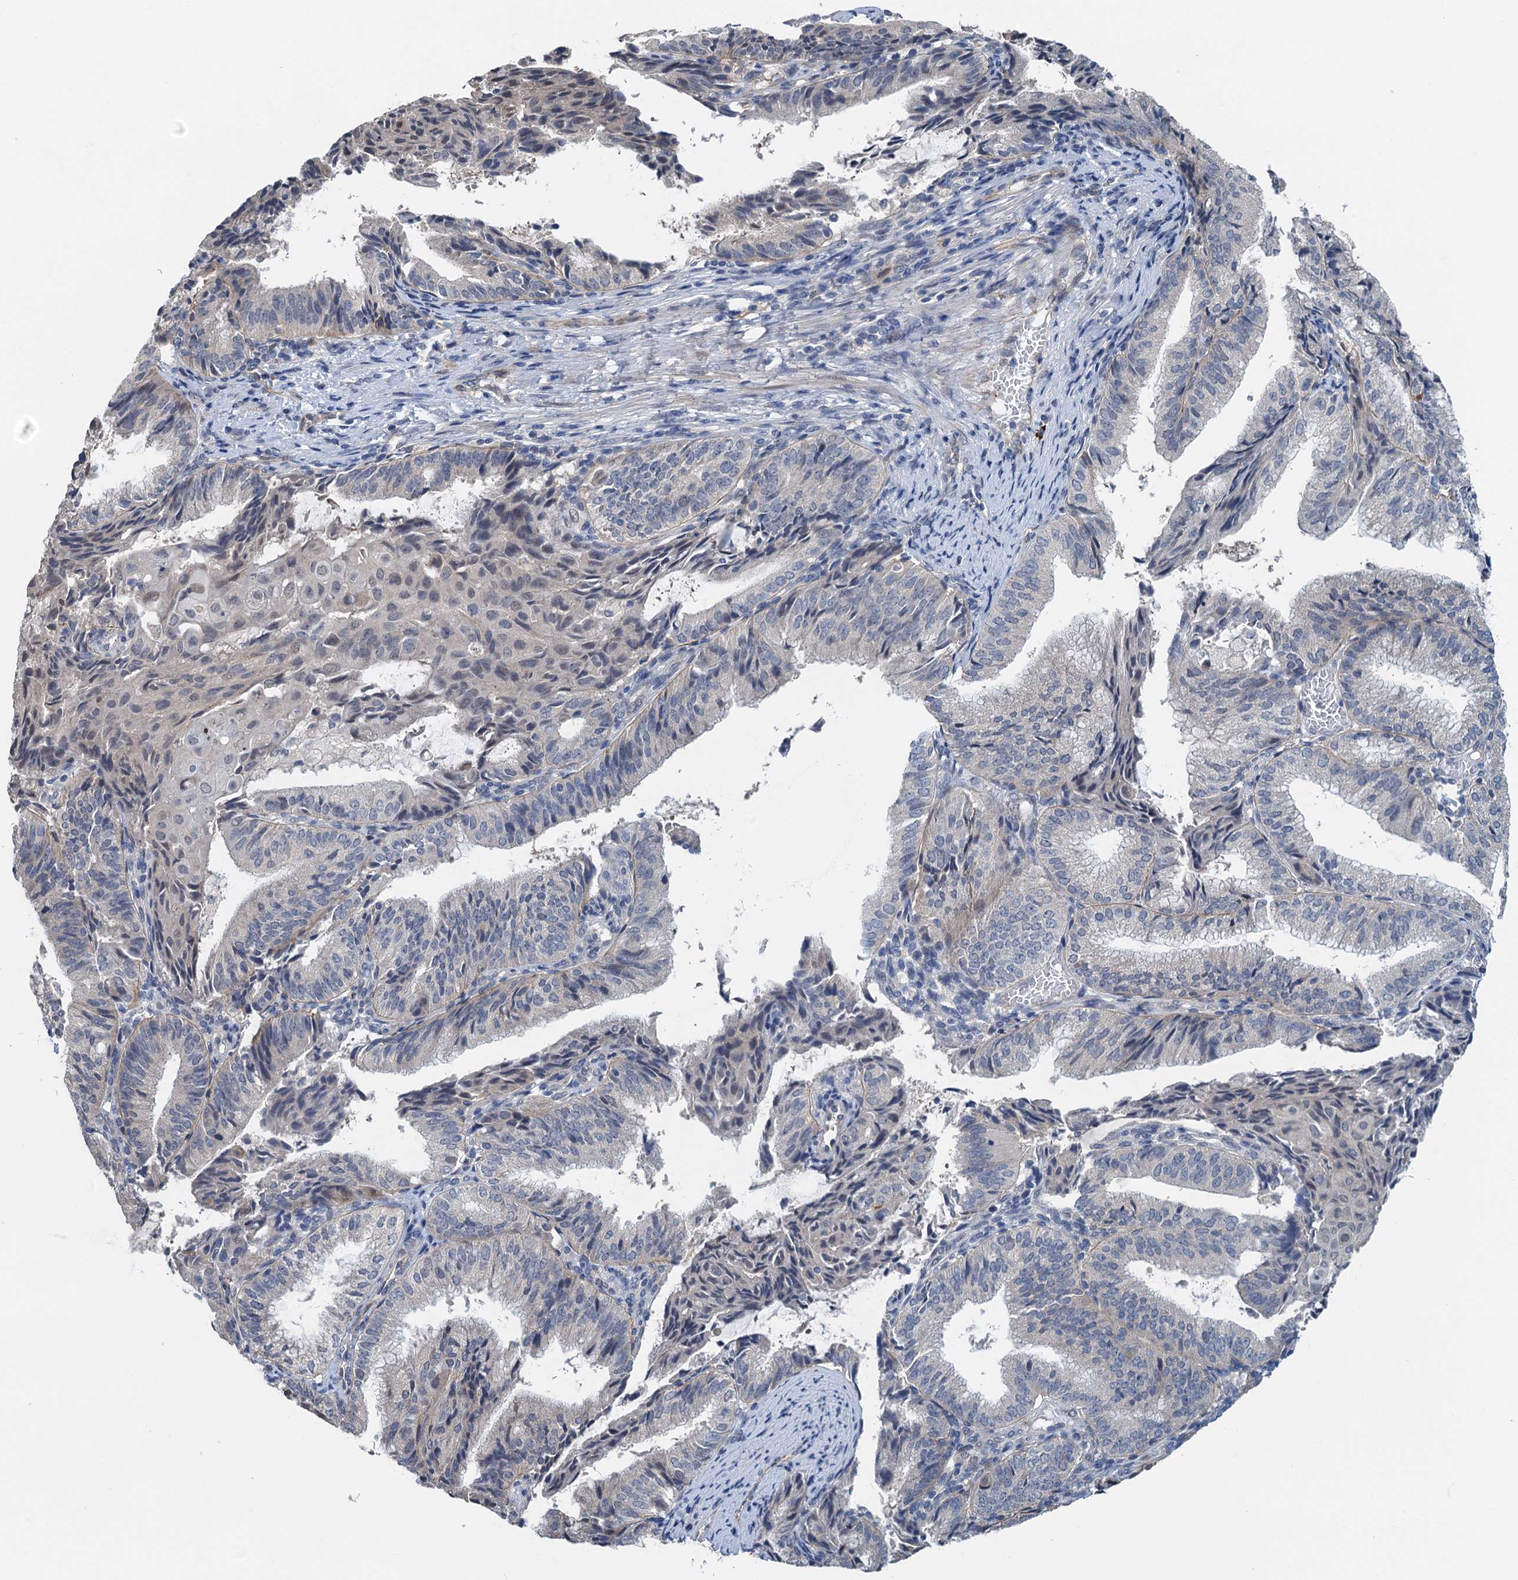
{"staining": {"intensity": "negative", "quantity": "none", "location": "none"}, "tissue": "endometrial cancer", "cell_type": "Tumor cells", "image_type": "cancer", "snomed": [{"axis": "morphology", "description": "Adenocarcinoma, NOS"}, {"axis": "topography", "description": "Endometrium"}], "caption": "High power microscopy image of an immunohistochemistry image of endometrial cancer (adenocarcinoma), revealing no significant positivity in tumor cells. (DAB (3,3'-diaminobenzidine) IHC, high magnification).", "gene": "ZNF606", "patient": {"sex": "female", "age": 49}}